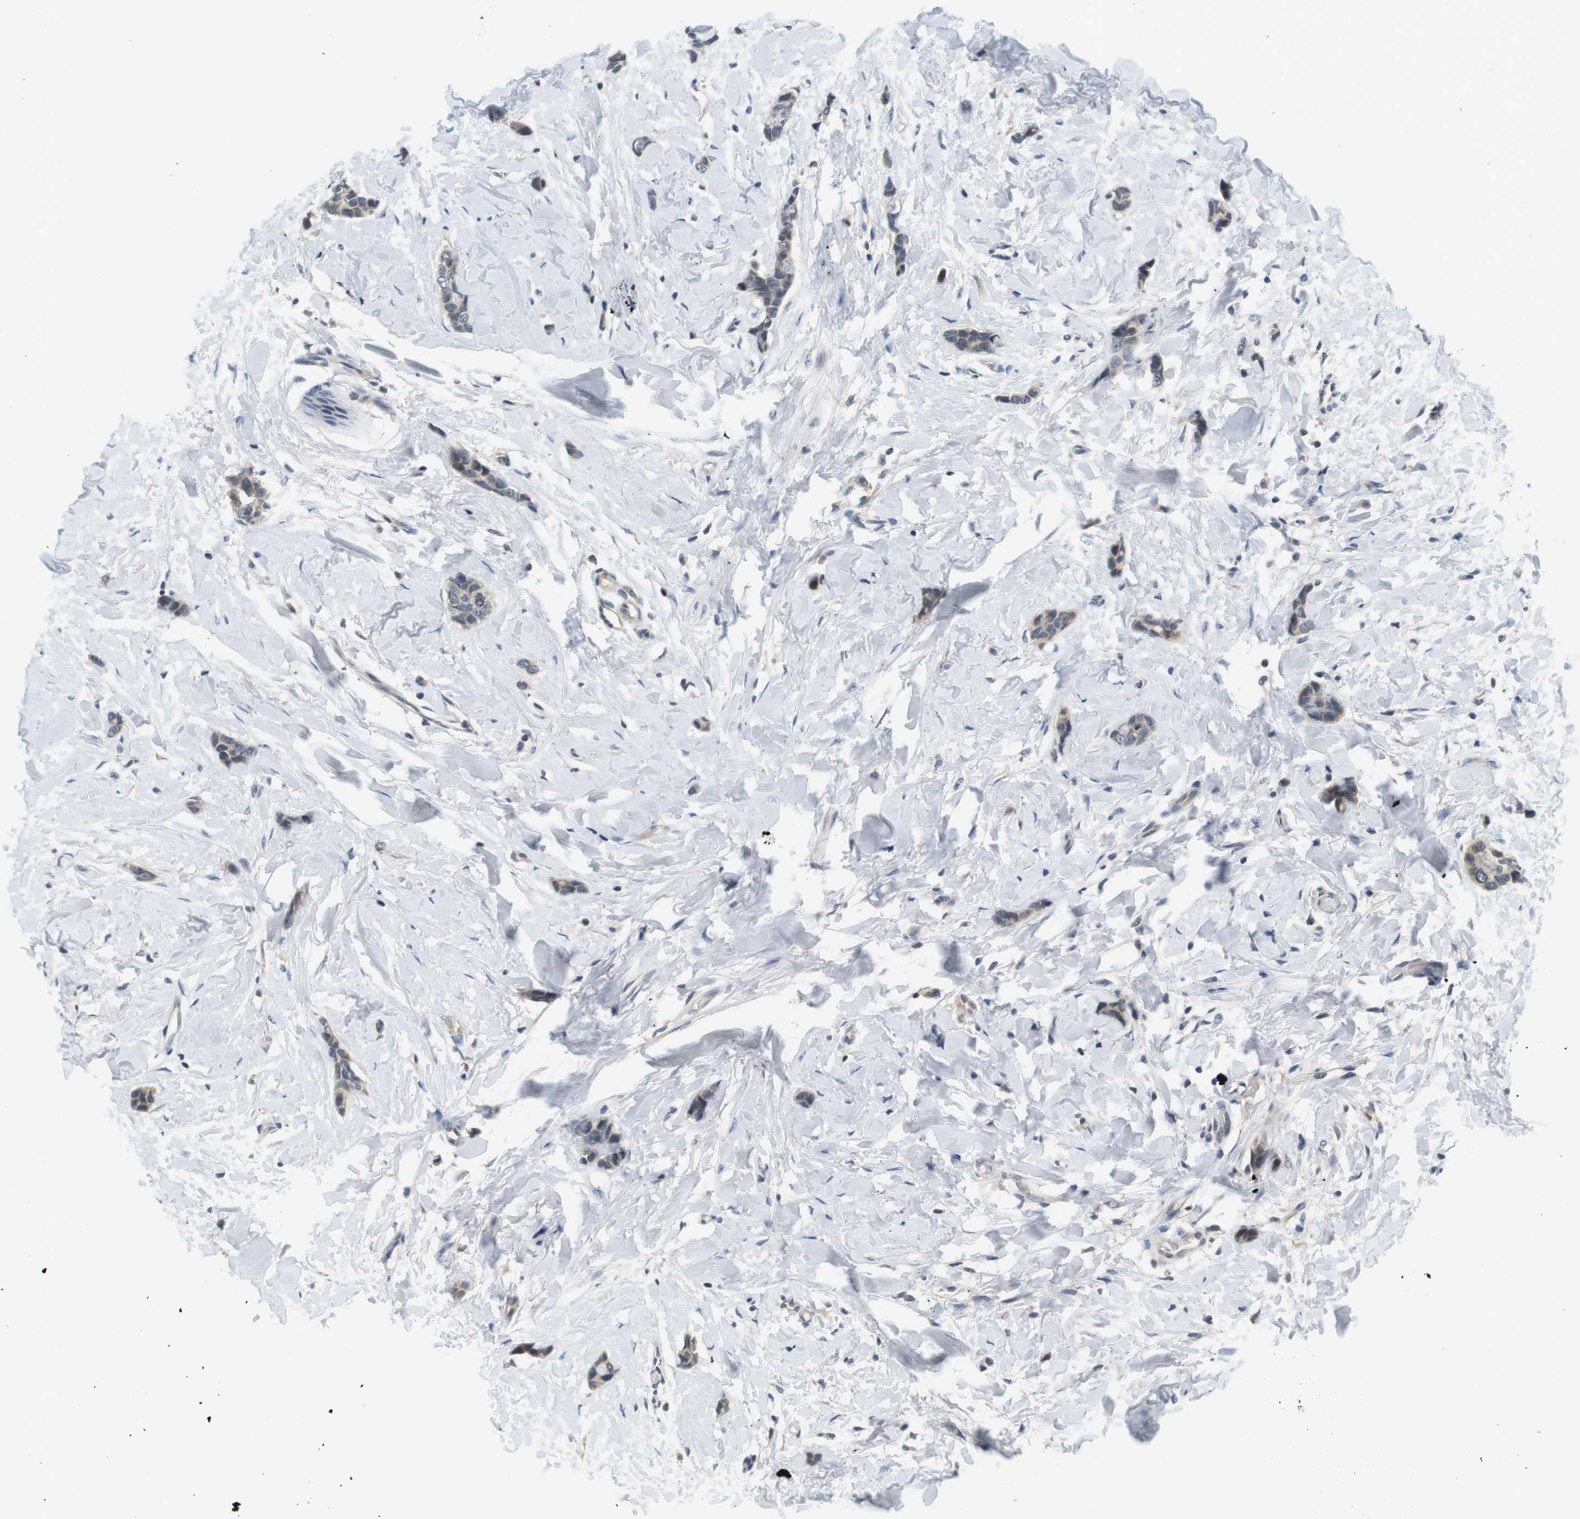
{"staining": {"intensity": "negative", "quantity": "none", "location": "none"}, "tissue": "breast cancer", "cell_type": "Tumor cells", "image_type": "cancer", "snomed": [{"axis": "morphology", "description": "Lobular carcinoma"}, {"axis": "topography", "description": "Skin"}, {"axis": "topography", "description": "Breast"}], "caption": "Immunohistochemical staining of human breast cancer demonstrates no significant expression in tumor cells.", "gene": "WNT7A", "patient": {"sex": "female", "age": 46}}